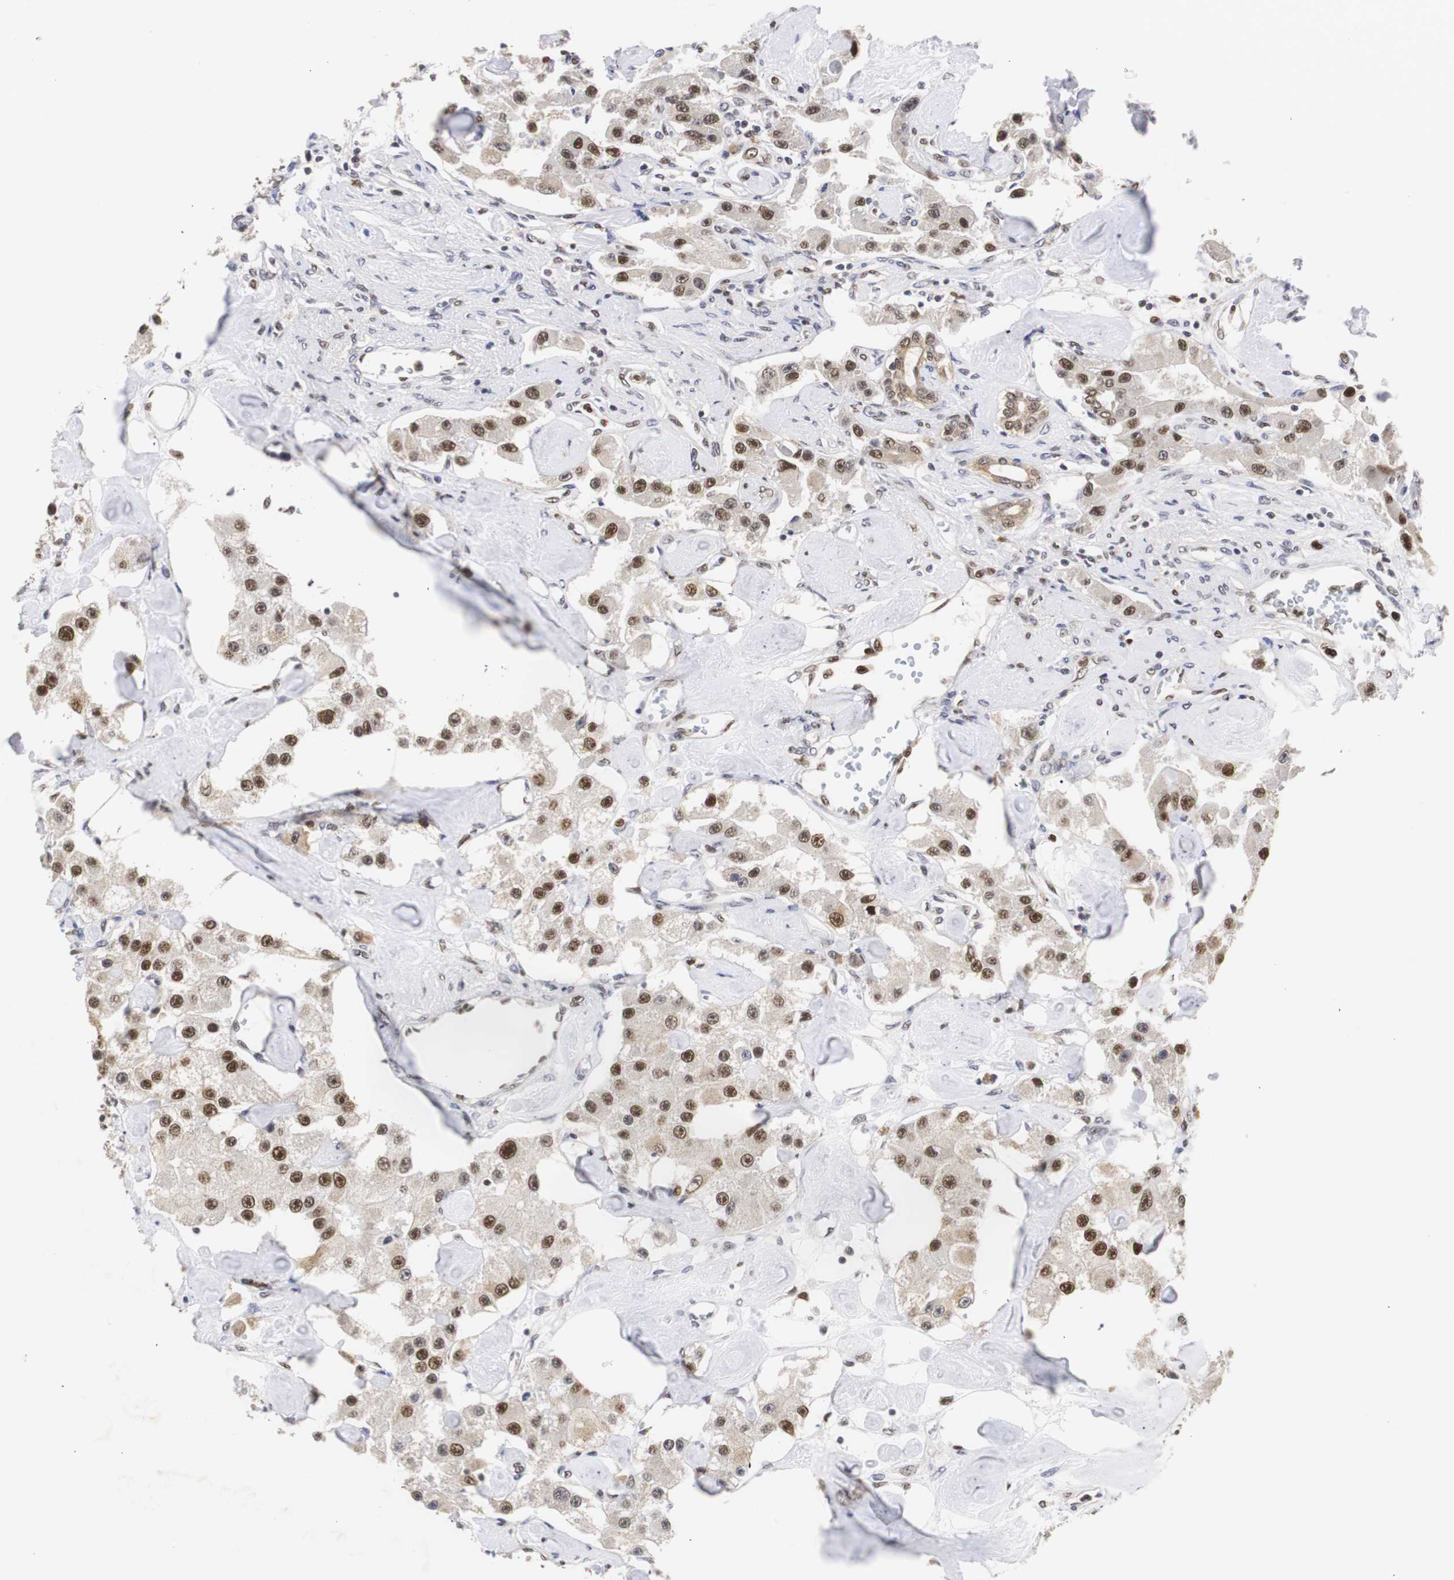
{"staining": {"intensity": "moderate", "quantity": ">75%", "location": "nuclear"}, "tissue": "carcinoid", "cell_type": "Tumor cells", "image_type": "cancer", "snomed": [{"axis": "morphology", "description": "Carcinoid, malignant, NOS"}, {"axis": "topography", "description": "Pancreas"}], "caption": "Immunohistochemical staining of human carcinoid demonstrates moderate nuclear protein staining in approximately >75% of tumor cells. The protein is stained brown, and the nuclei are stained in blue (DAB IHC with brightfield microscopy, high magnification).", "gene": "ZFC3H1", "patient": {"sex": "male", "age": 41}}